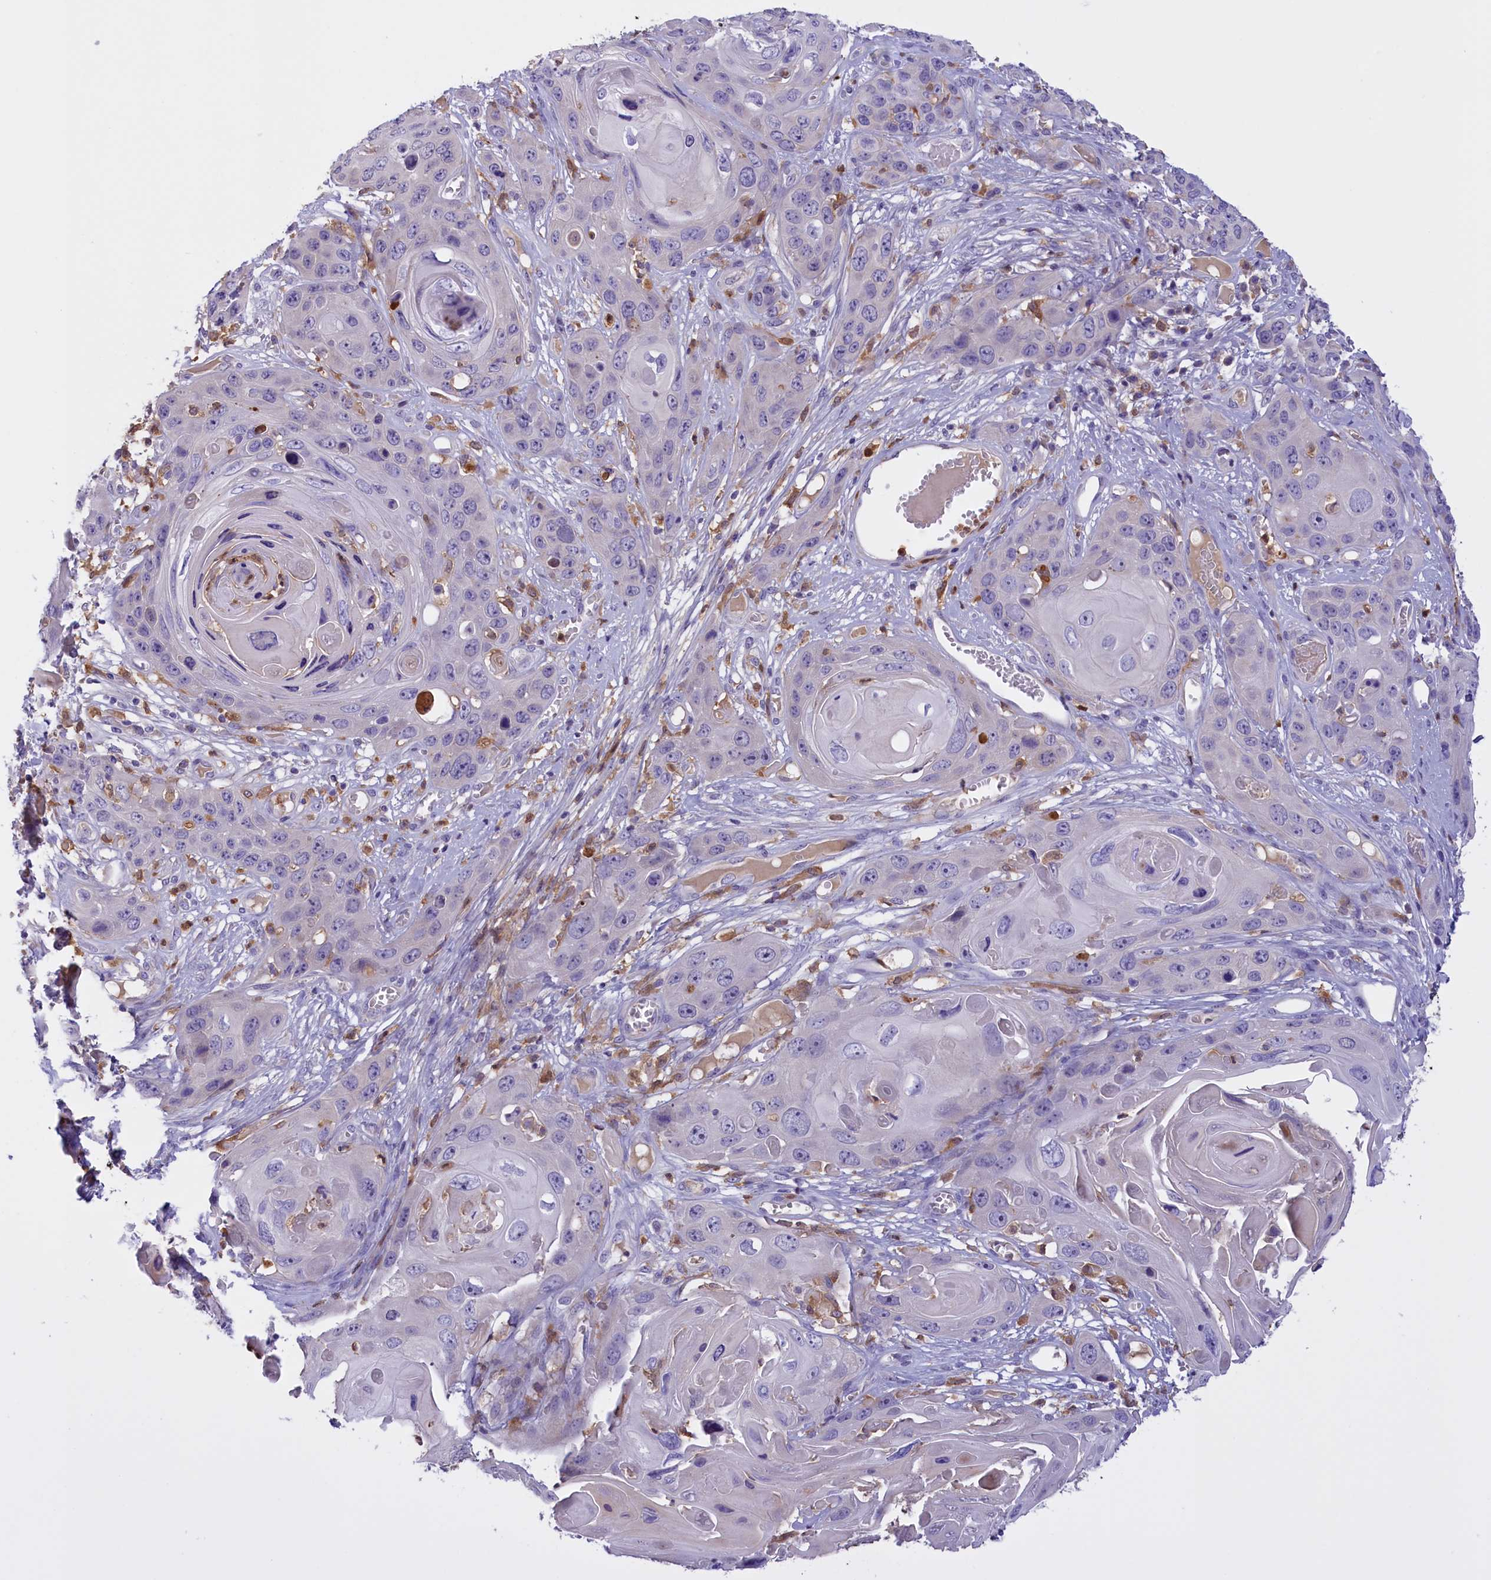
{"staining": {"intensity": "negative", "quantity": "none", "location": "none"}, "tissue": "skin cancer", "cell_type": "Tumor cells", "image_type": "cancer", "snomed": [{"axis": "morphology", "description": "Squamous cell carcinoma, NOS"}, {"axis": "topography", "description": "Skin"}], "caption": "High power microscopy image of an immunohistochemistry (IHC) image of skin cancer (squamous cell carcinoma), revealing no significant staining in tumor cells.", "gene": "FAM149B1", "patient": {"sex": "male", "age": 55}}